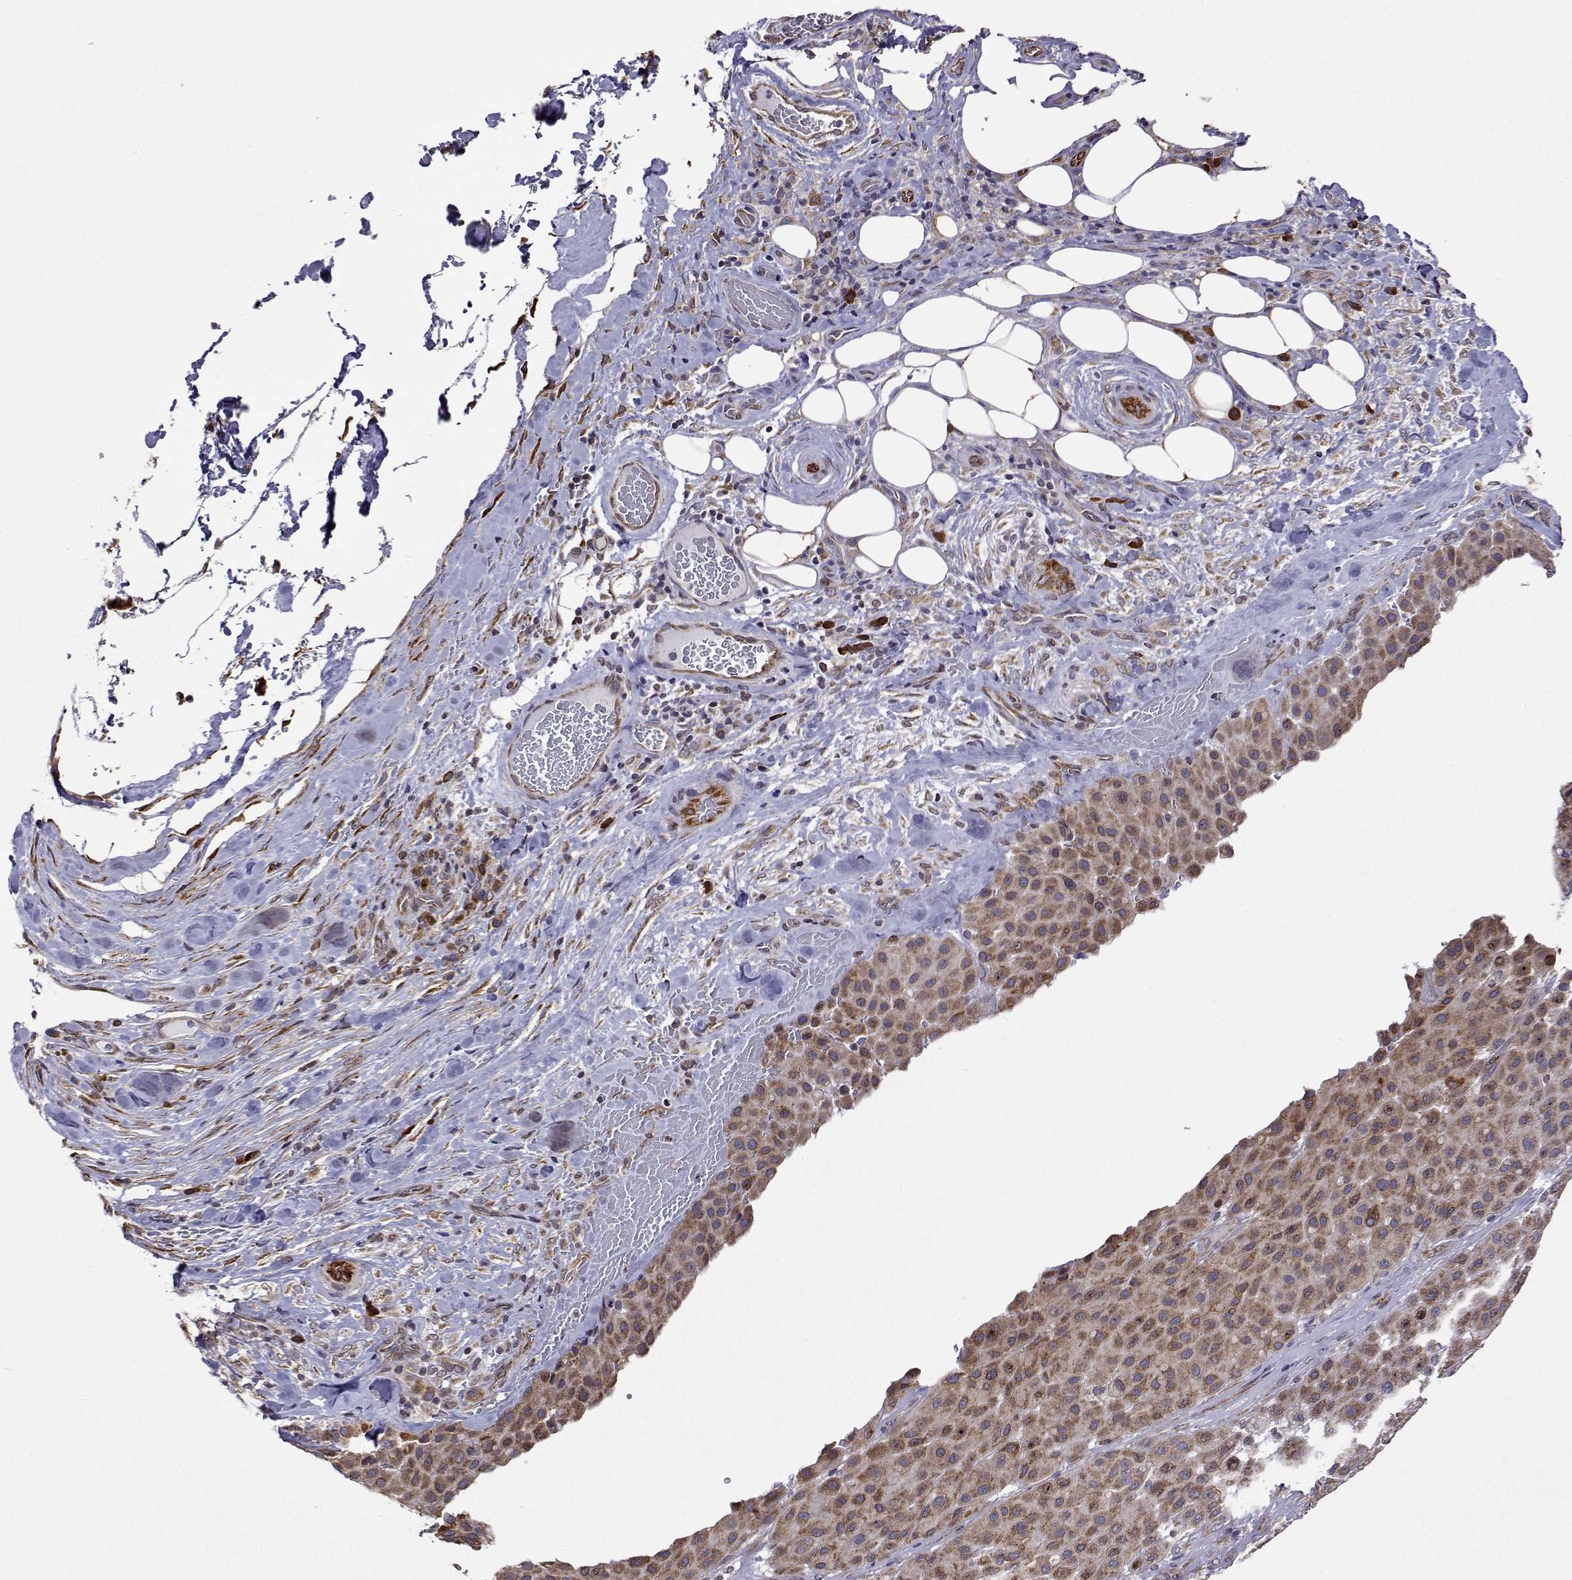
{"staining": {"intensity": "moderate", "quantity": ">75%", "location": "cytoplasmic/membranous"}, "tissue": "melanoma", "cell_type": "Tumor cells", "image_type": "cancer", "snomed": [{"axis": "morphology", "description": "Malignant melanoma, Metastatic site"}, {"axis": "topography", "description": "Smooth muscle"}], "caption": "Melanoma stained for a protein (brown) exhibits moderate cytoplasmic/membranous positive positivity in approximately >75% of tumor cells.", "gene": "PGRMC2", "patient": {"sex": "male", "age": 41}}